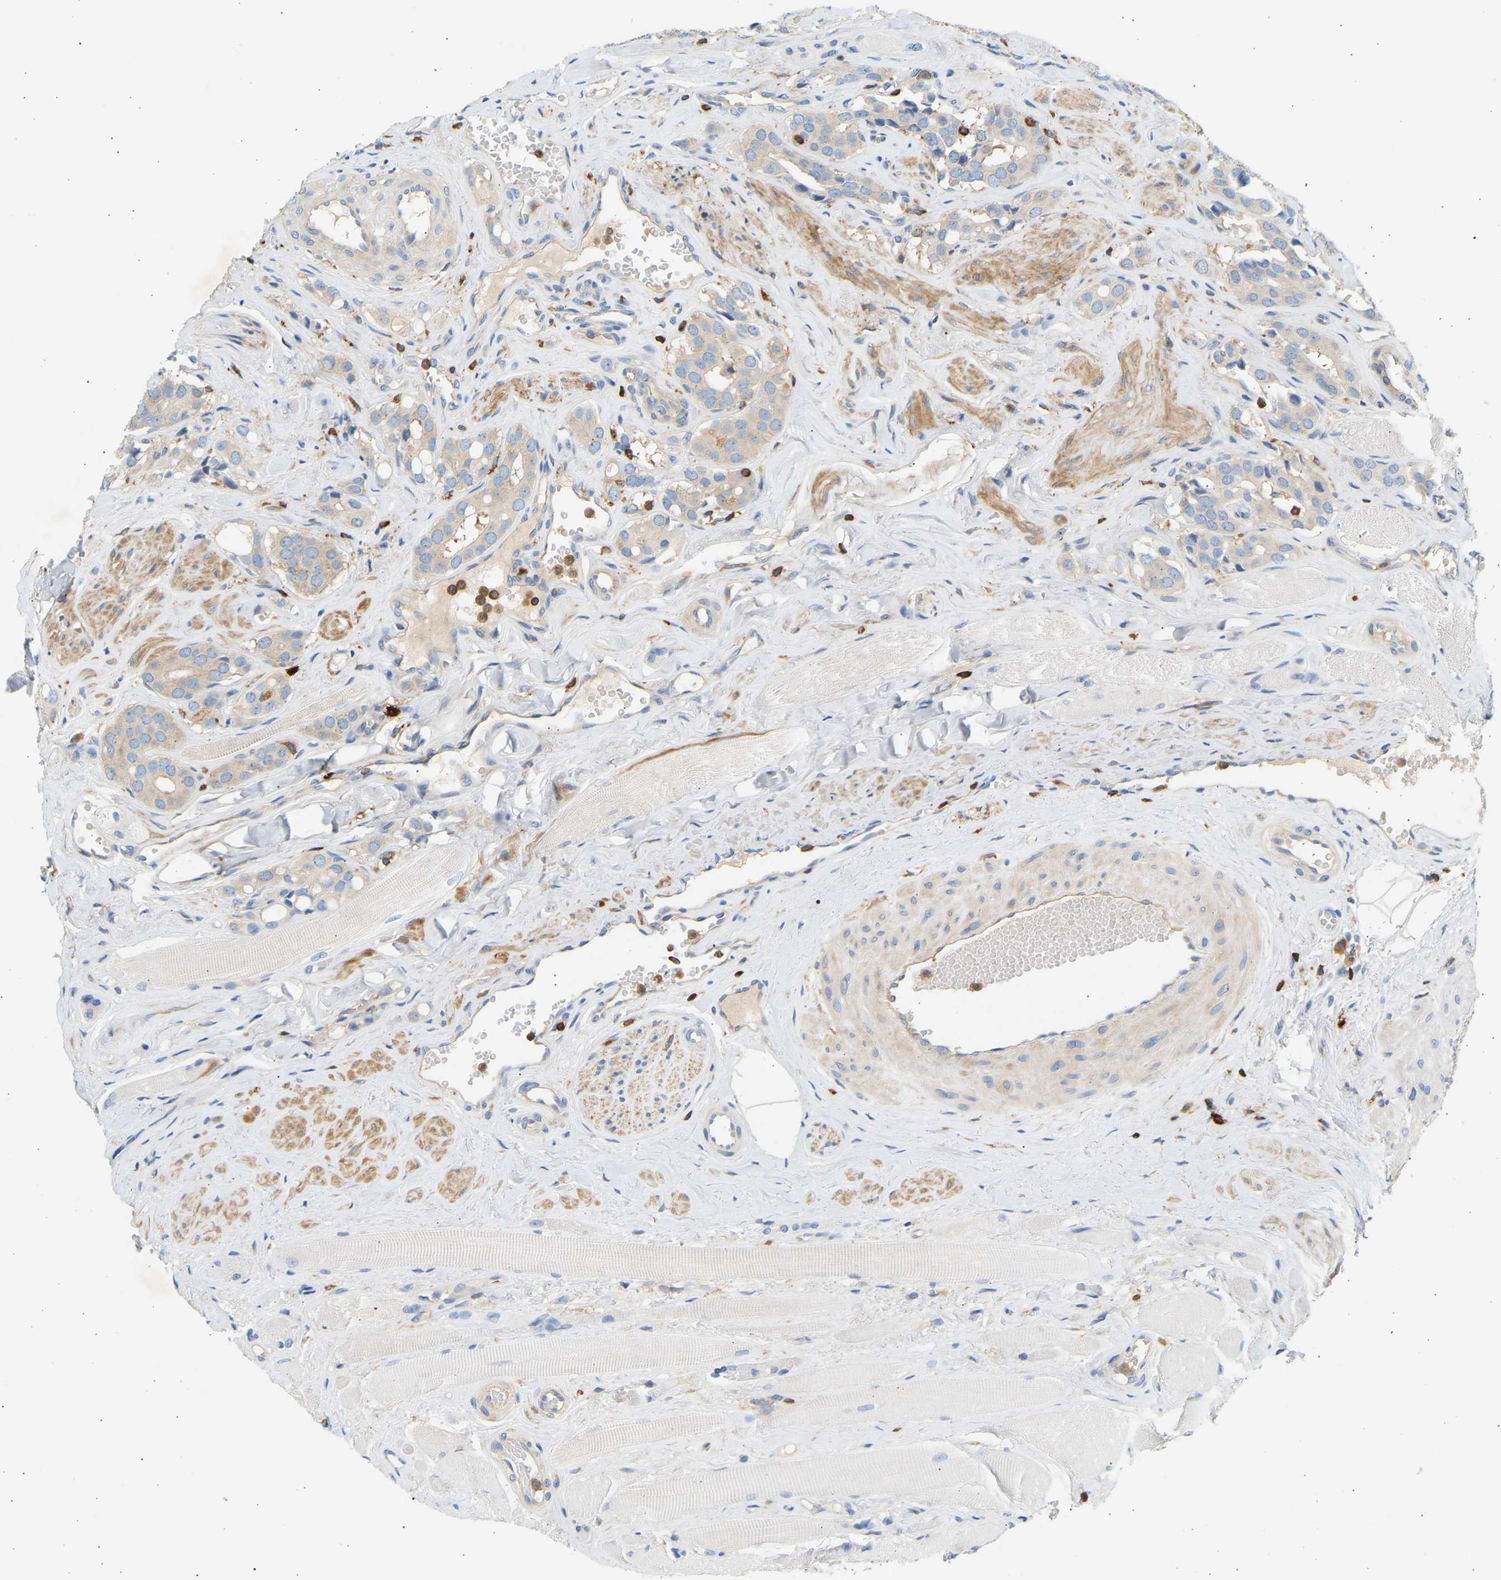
{"staining": {"intensity": "negative", "quantity": "none", "location": "none"}, "tissue": "prostate cancer", "cell_type": "Tumor cells", "image_type": "cancer", "snomed": [{"axis": "morphology", "description": "Adenocarcinoma, High grade"}, {"axis": "topography", "description": "Prostate"}], "caption": "DAB immunohistochemical staining of prostate cancer shows no significant expression in tumor cells. The staining is performed using DAB brown chromogen with nuclei counter-stained in using hematoxylin.", "gene": "FNBP1", "patient": {"sex": "male", "age": 52}}